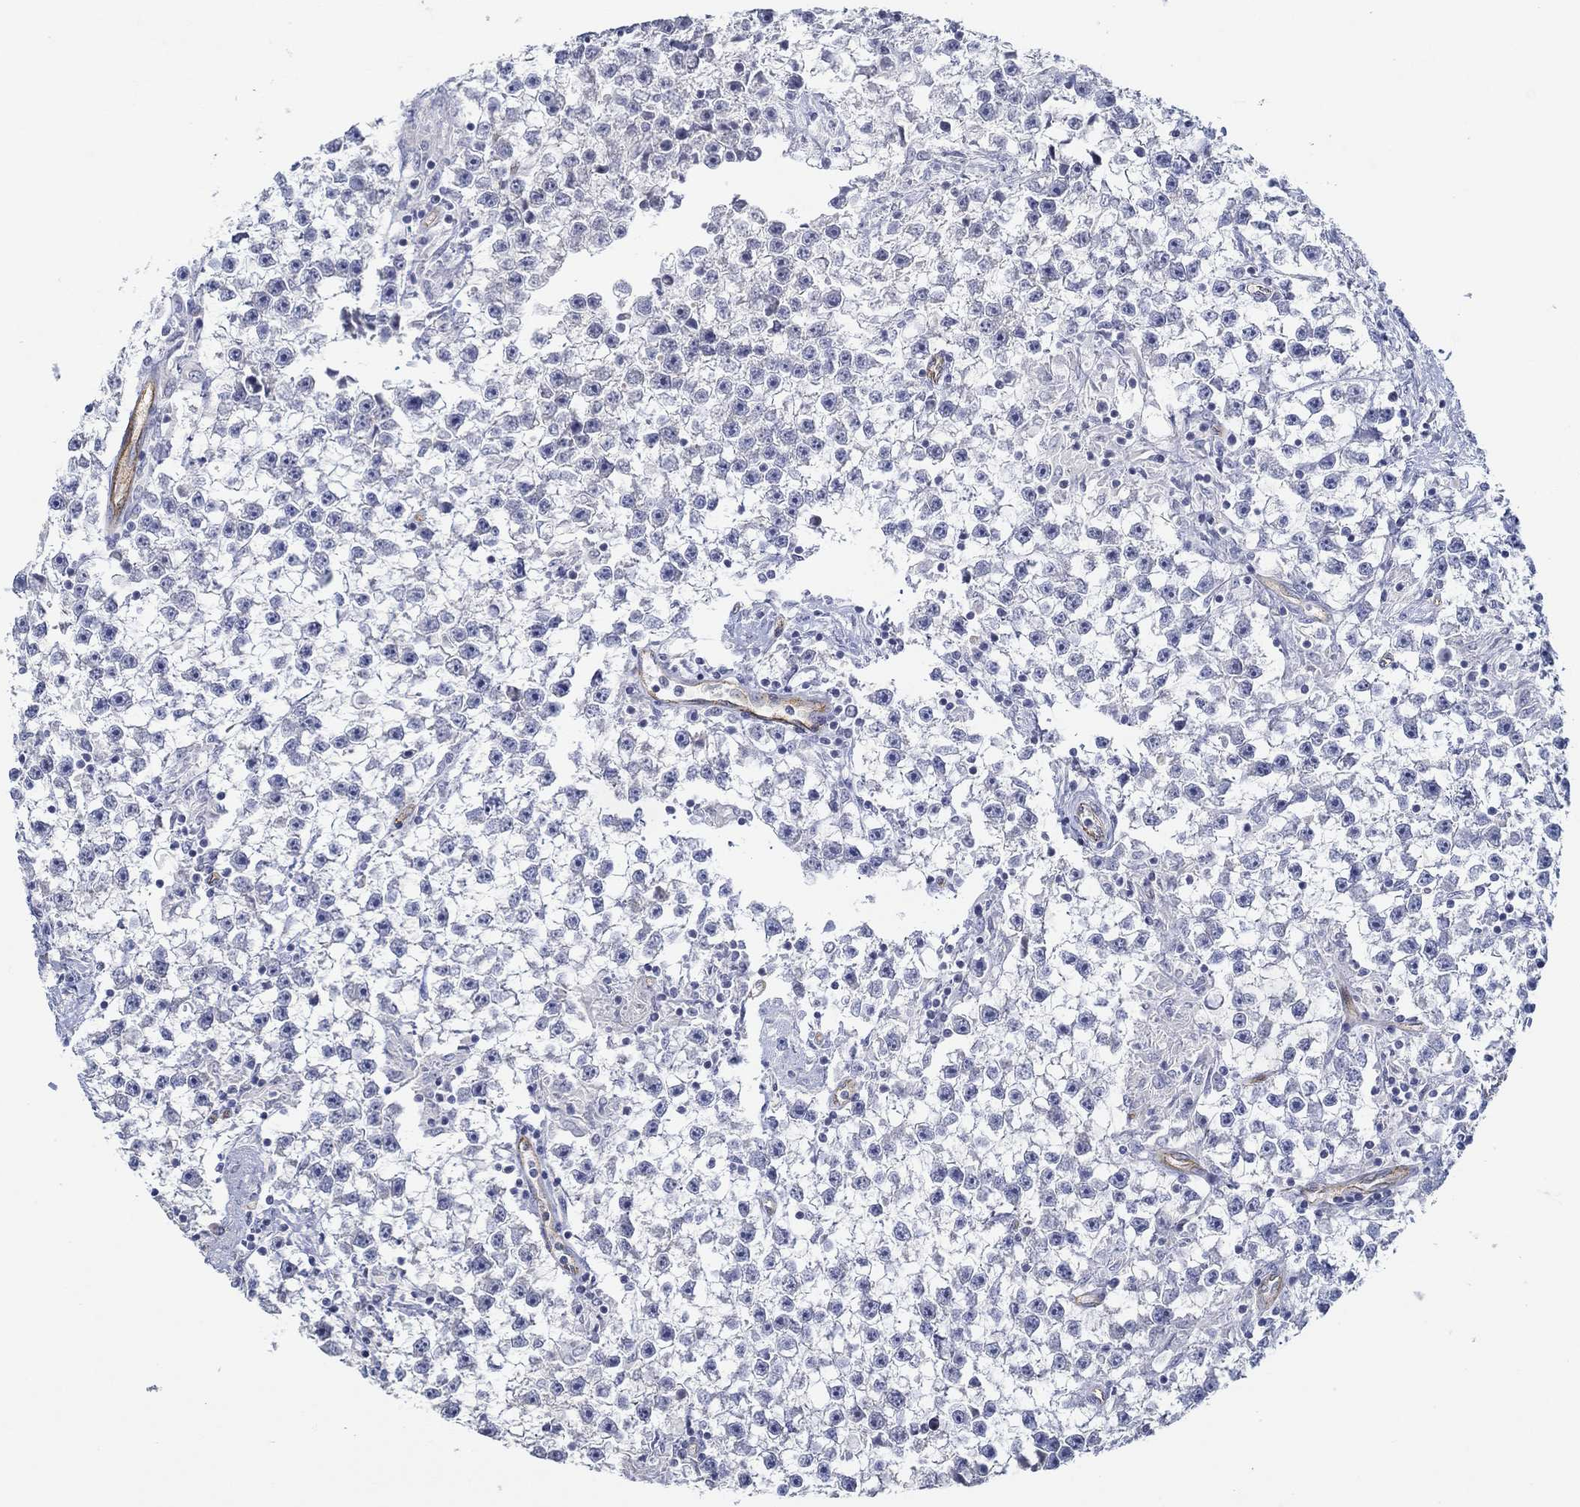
{"staining": {"intensity": "negative", "quantity": "none", "location": "none"}, "tissue": "testis cancer", "cell_type": "Tumor cells", "image_type": "cancer", "snomed": [{"axis": "morphology", "description": "Seminoma, NOS"}, {"axis": "topography", "description": "Testis"}], "caption": "This micrograph is of testis cancer stained with immunohistochemistry to label a protein in brown with the nuclei are counter-stained blue. There is no expression in tumor cells.", "gene": "GJA5", "patient": {"sex": "male", "age": 59}}